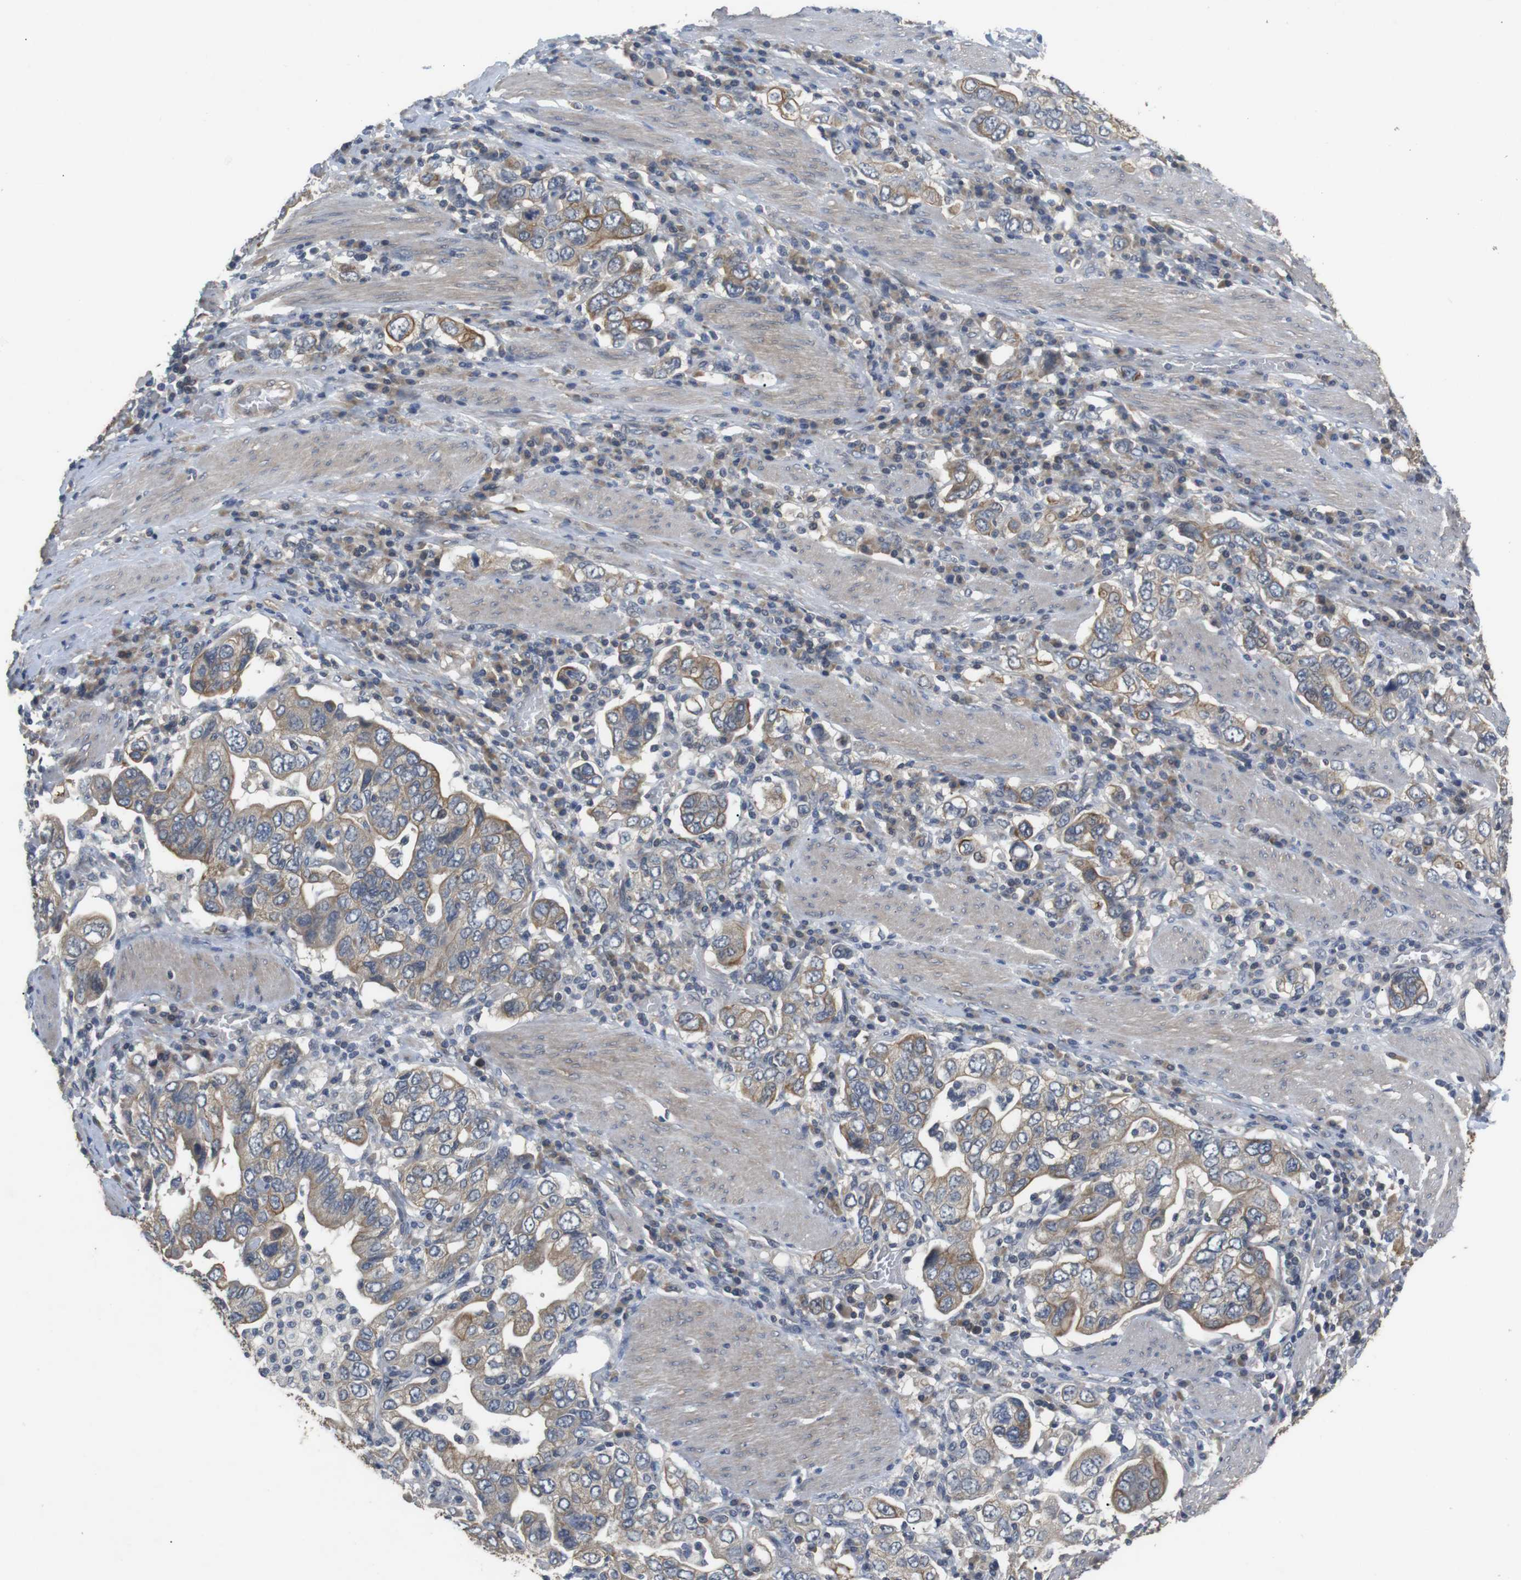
{"staining": {"intensity": "weak", "quantity": ">75%", "location": "cytoplasmic/membranous"}, "tissue": "stomach cancer", "cell_type": "Tumor cells", "image_type": "cancer", "snomed": [{"axis": "morphology", "description": "Adenocarcinoma, NOS"}, {"axis": "topography", "description": "Stomach, upper"}], "caption": "Immunohistochemistry image of adenocarcinoma (stomach) stained for a protein (brown), which demonstrates low levels of weak cytoplasmic/membranous expression in about >75% of tumor cells.", "gene": "ADGRL3", "patient": {"sex": "male", "age": 62}}